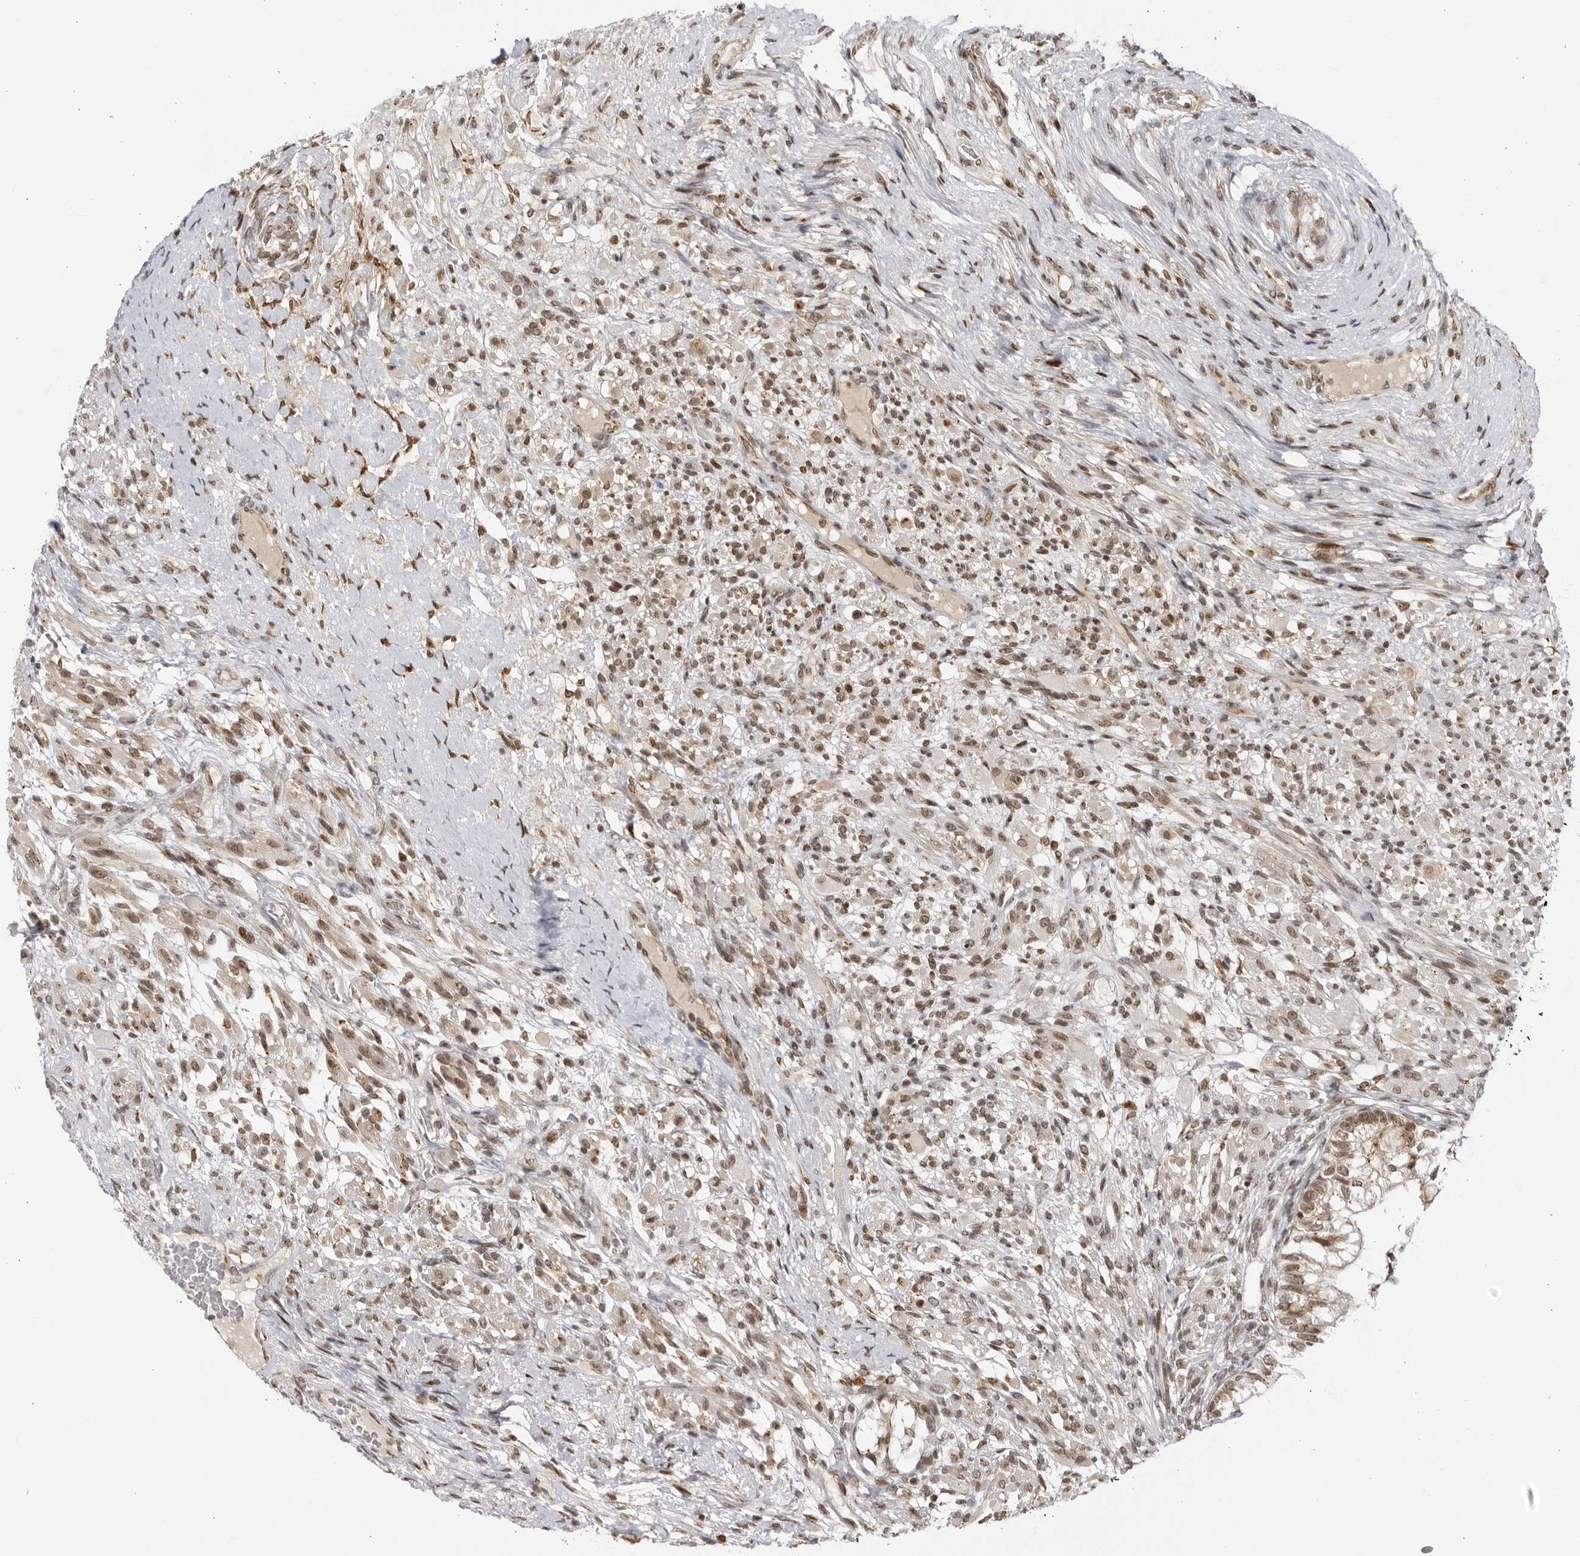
{"staining": {"intensity": "weak", "quantity": ">75%", "location": "nuclear"}, "tissue": "testis cancer", "cell_type": "Tumor cells", "image_type": "cancer", "snomed": [{"axis": "morphology", "description": "Seminoma, NOS"}, {"axis": "morphology", "description": "Carcinoma, Embryonal, NOS"}, {"axis": "topography", "description": "Testis"}], "caption": "Seminoma (testis) was stained to show a protein in brown. There is low levels of weak nuclear staining in approximately >75% of tumor cells.", "gene": "RASGEF1C", "patient": {"sex": "male", "age": 28}}